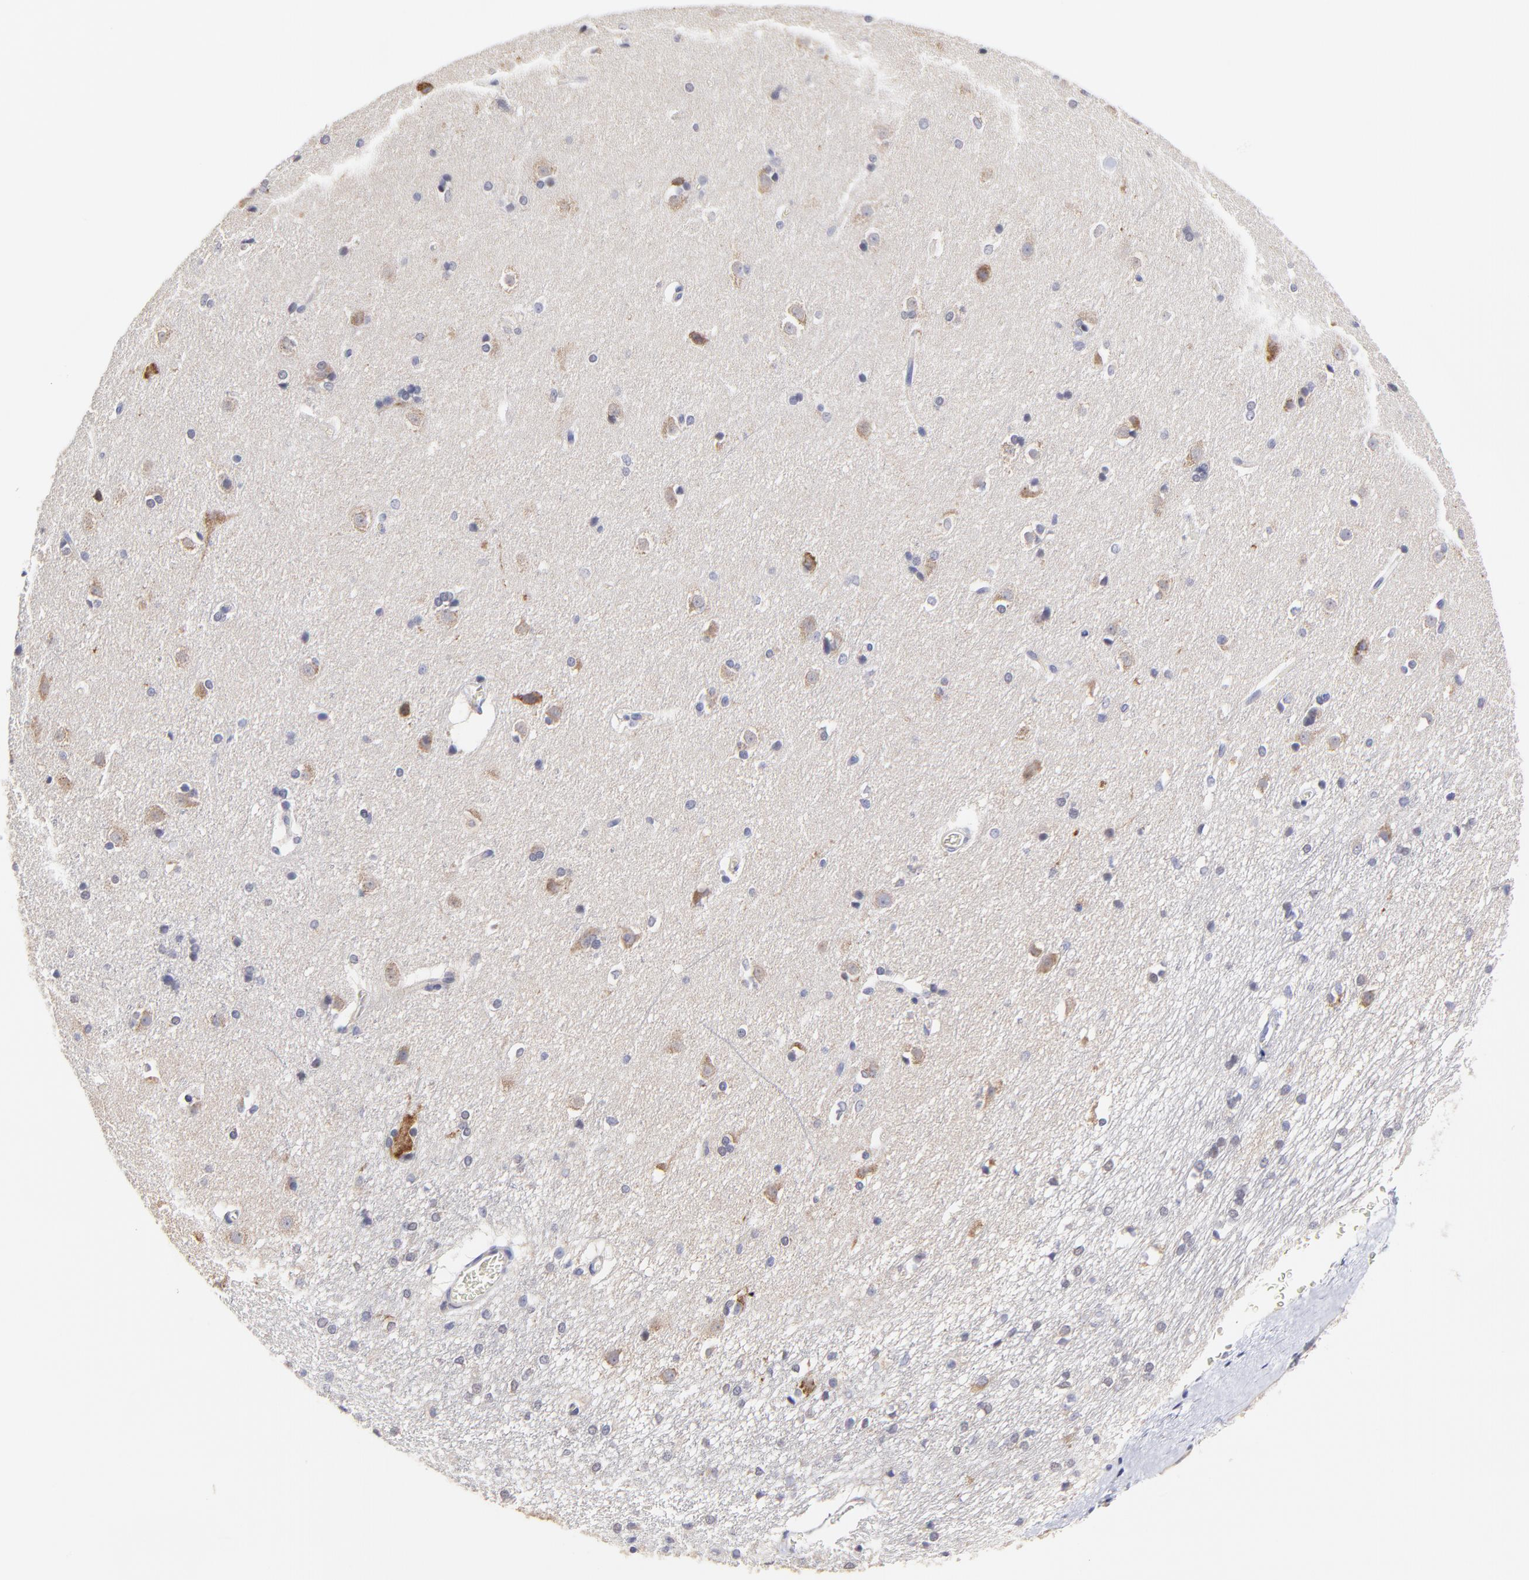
{"staining": {"intensity": "weak", "quantity": "<25%", "location": "cytoplasmic/membranous"}, "tissue": "caudate", "cell_type": "Glial cells", "image_type": "normal", "snomed": [{"axis": "morphology", "description": "Normal tissue, NOS"}, {"axis": "topography", "description": "Lateral ventricle wall"}], "caption": "Immunohistochemistry of normal human caudate demonstrates no expression in glial cells. (Immunohistochemistry (ihc), brightfield microscopy, high magnification).", "gene": "GCSAM", "patient": {"sex": "female", "age": 19}}